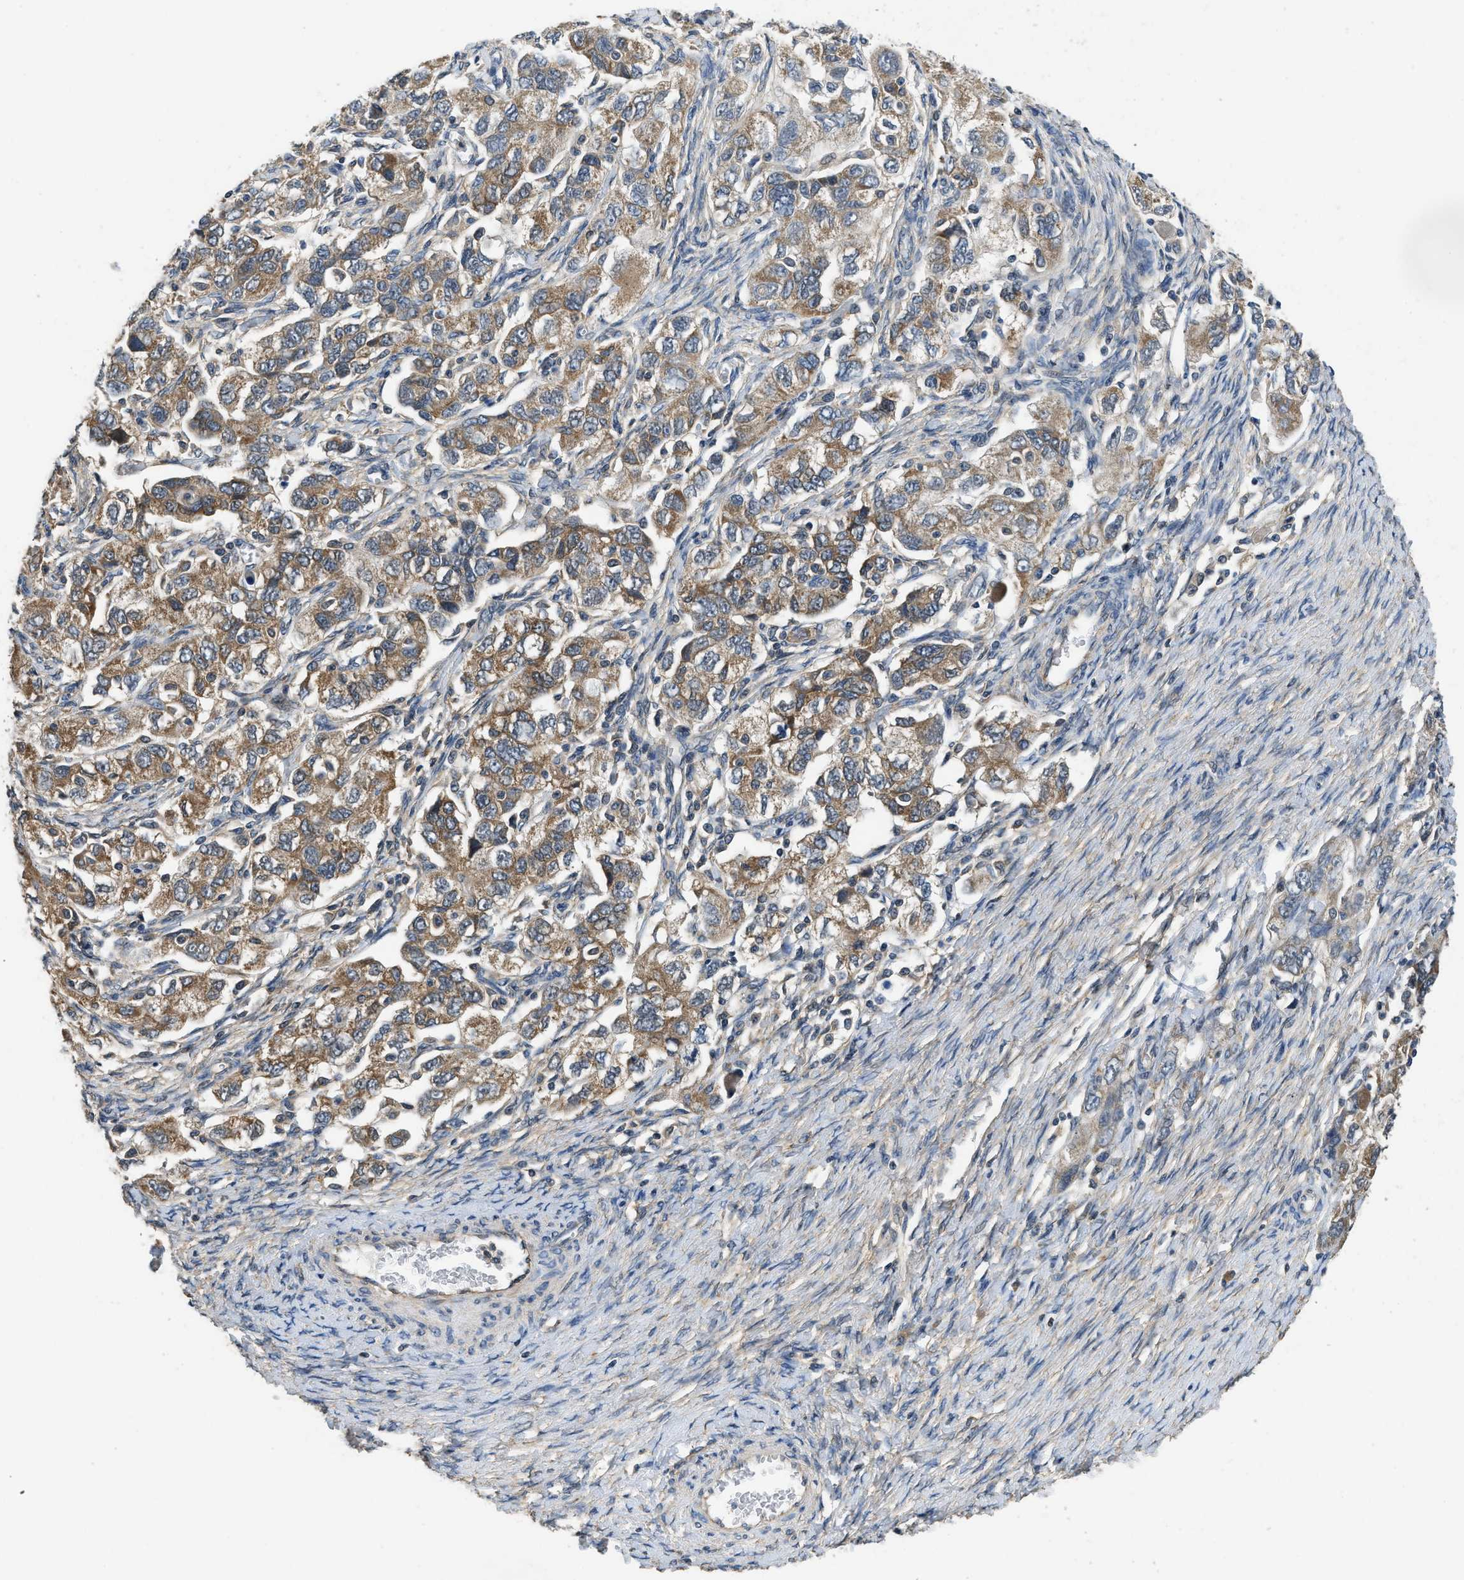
{"staining": {"intensity": "moderate", "quantity": ">75%", "location": "cytoplasmic/membranous"}, "tissue": "ovarian cancer", "cell_type": "Tumor cells", "image_type": "cancer", "snomed": [{"axis": "morphology", "description": "Carcinoma, NOS"}, {"axis": "morphology", "description": "Cystadenocarcinoma, serous, NOS"}, {"axis": "topography", "description": "Ovary"}], "caption": "IHC of human ovarian cancer reveals medium levels of moderate cytoplasmic/membranous staining in approximately >75% of tumor cells. (Brightfield microscopy of DAB IHC at high magnification).", "gene": "SSH2", "patient": {"sex": "female", "age": 69}}